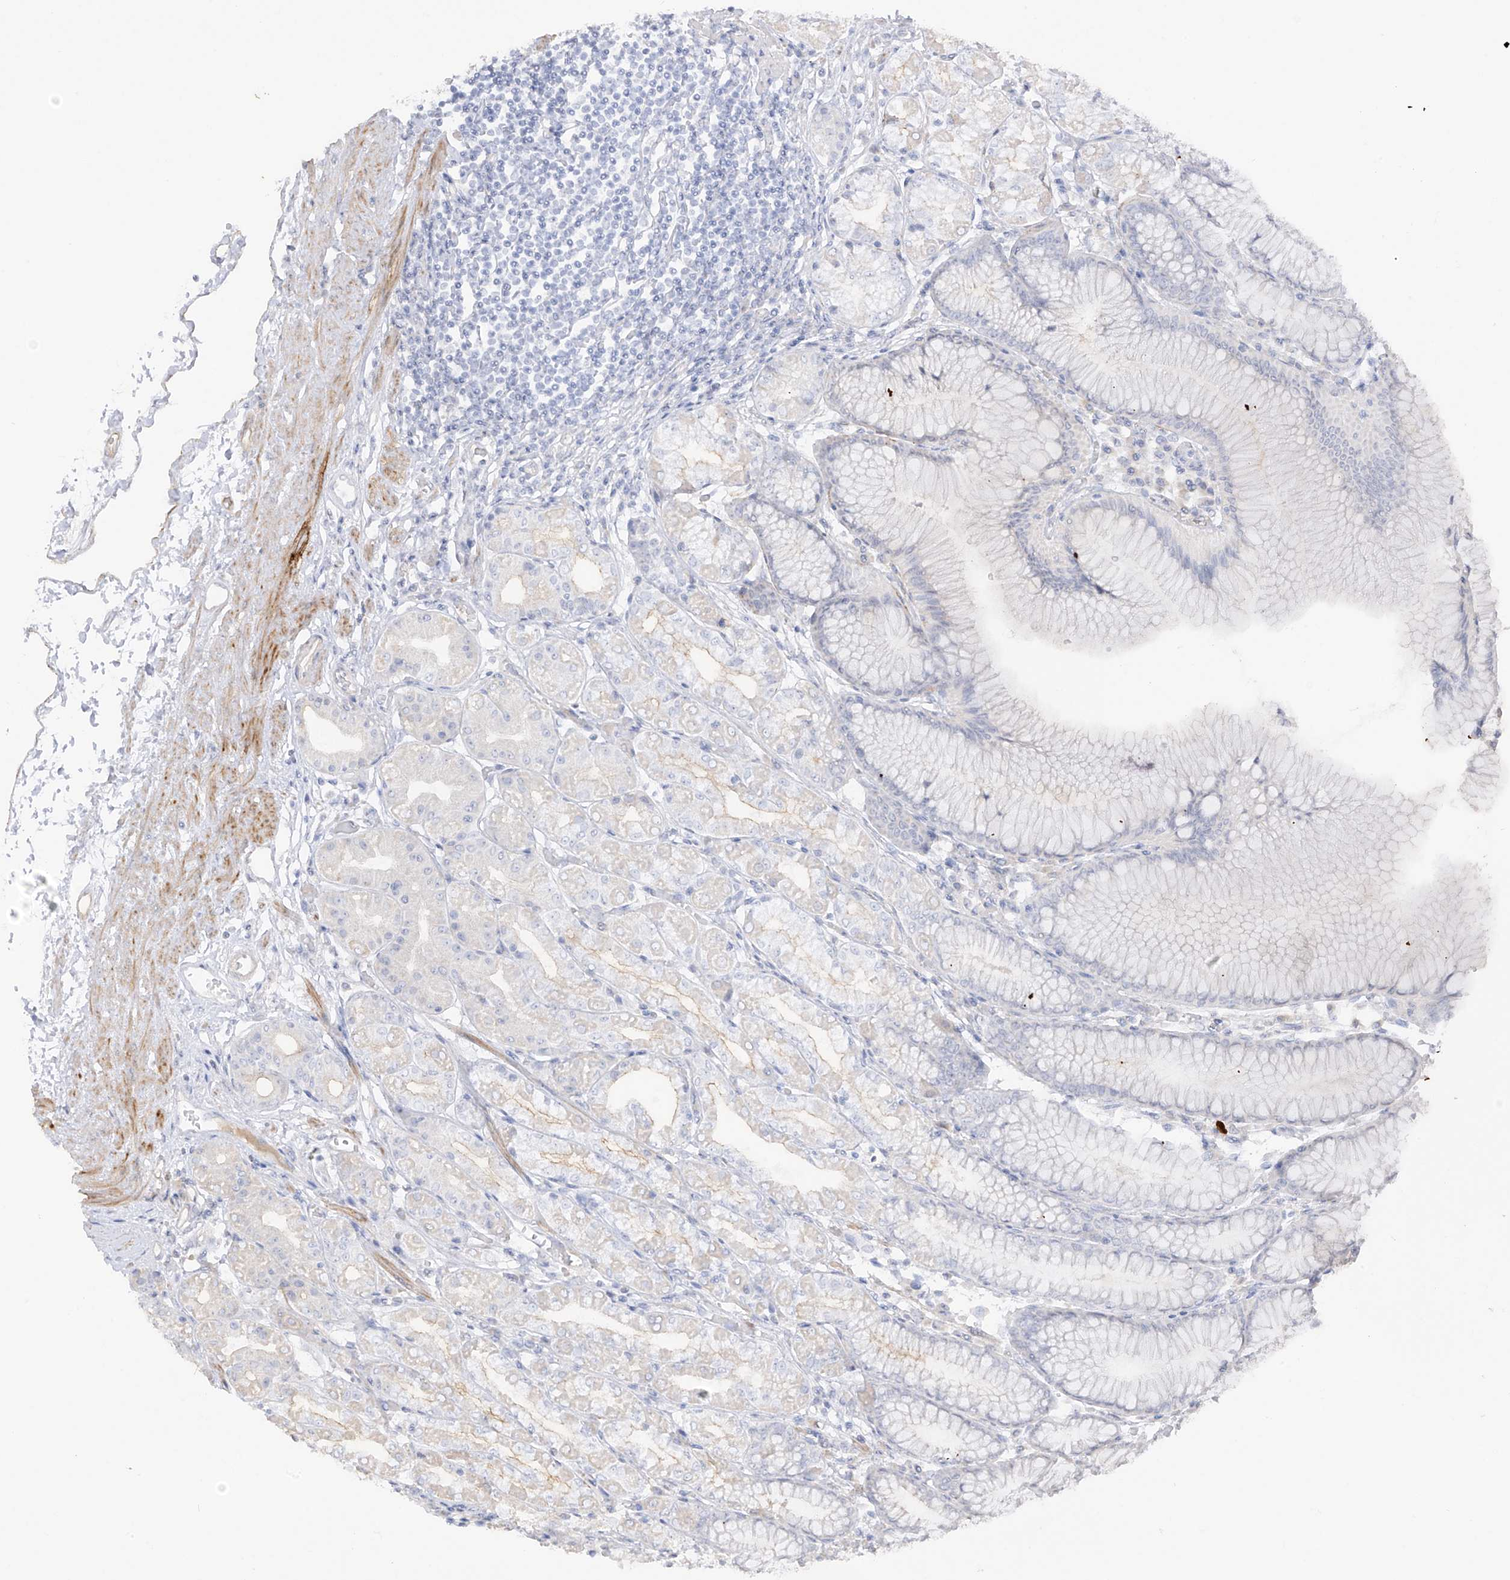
{"staining": {"intensity": "negative", "quantity": "none", "location": "none"}, "tissue": "stomach", "cell_type": "Glandular cells", "image_type": "normal", "snomed": [{"axis": "morphology", "description": "Normal tissue, NOS"}, {"axis": "topography", "description": "Stomach"}], "caption": "IHC of normal human stomach demonstrates no positivity in glandular cells.", "gene": "C11orf87", "patient": {"sex": "female", "age": 57}}